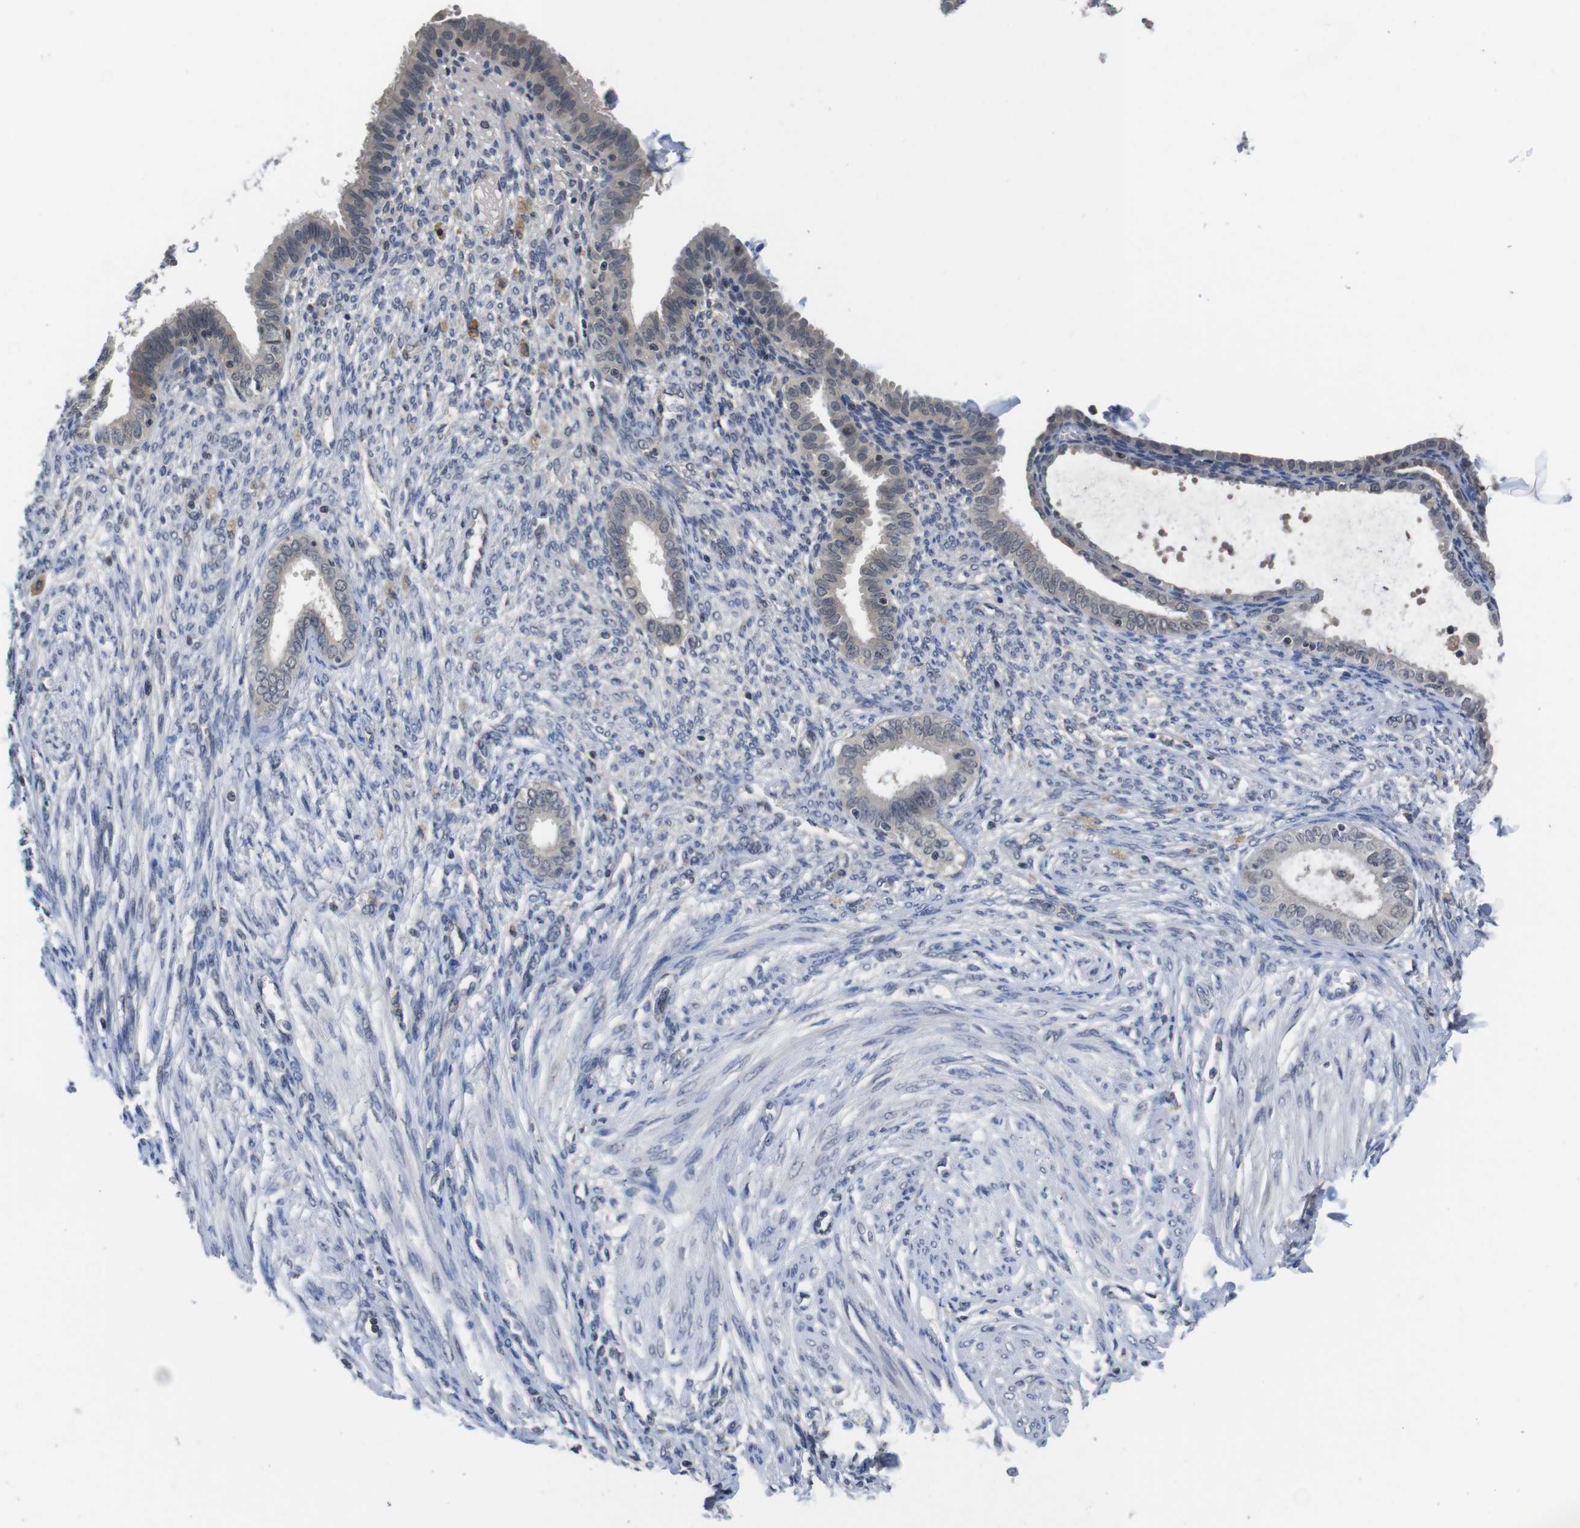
{"staining": {"intensity": "negative", "quantity": "none", "location": "none"}, "tissue": "endometrium", "cell_type": "Cells in endometrial stroma", "image_type": "normal", "snomed": [{"axis": "morphology", "description": "Normal tissue, NOS"}, {"axis": "topography", "description": "Endometrium"}], "caption": "The photomicrograph demonstrates no staining of cells in endometrial stroma in benign endometrium. Brightfield microscopy of IHC stained with DAB (brown) and hematoxylin (blue), captured at high magnification.", "gene": "FADD", "patient": {"sex": "female", "age": 72}}